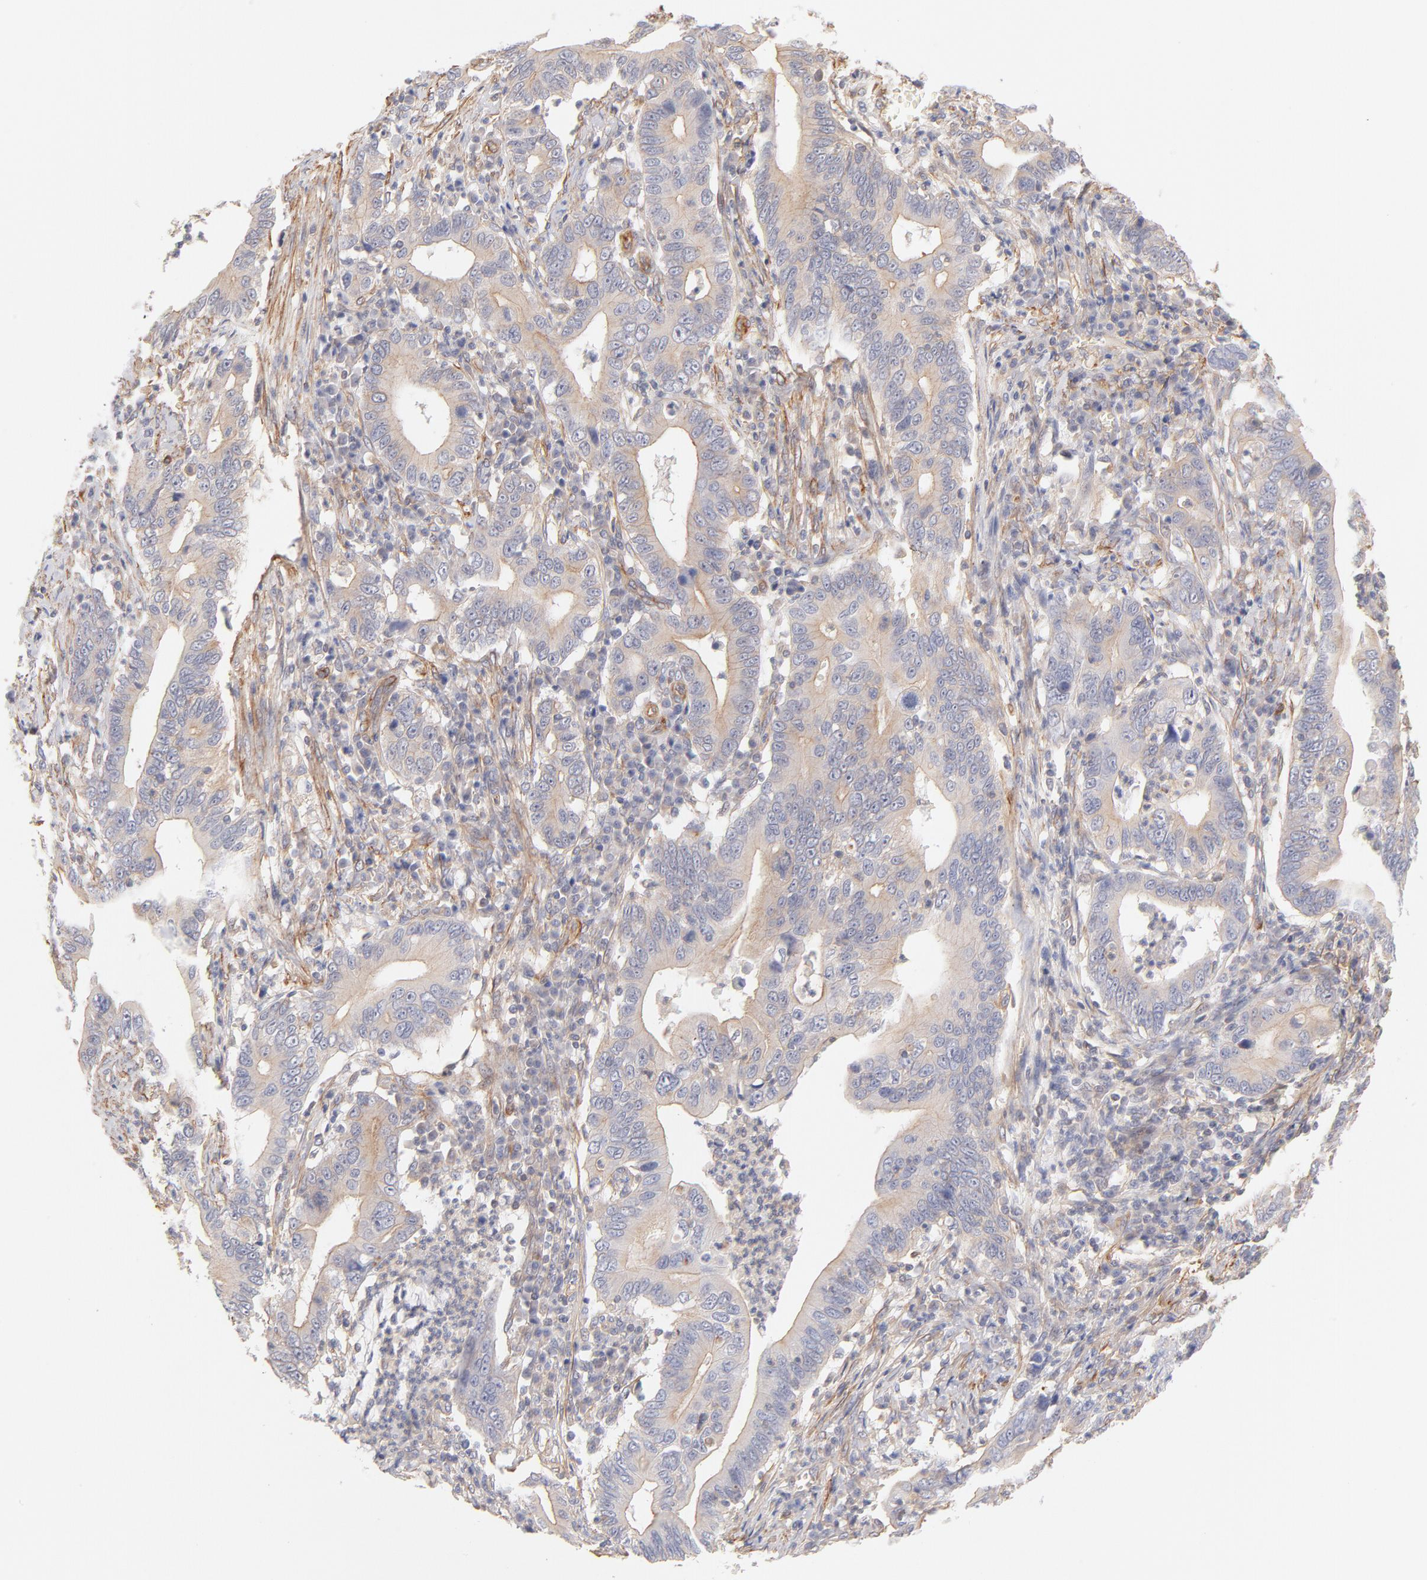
{"staining": {"intensity": "weak", "quantity": ">75%", "location": "cytoplasmic/membranous"}, "tissue": "stomach cancer", "cell_type": "Tumor cells", "image_type": "cancer", "snomed": [{"axis": "morphology", "description": "Adenocarcinoma, NOS"}, {"axis": "topography", "description": "Stomach, upper"}], "caption": "Adenocarcinoma (stomach) stained for a protein (brown) displays weak cytoplasmic/membranous positive positivity in approximately >75% of tumor cells.", "gene": "LDLRAP1", "patient": {"sex": "male", "age": 63}}